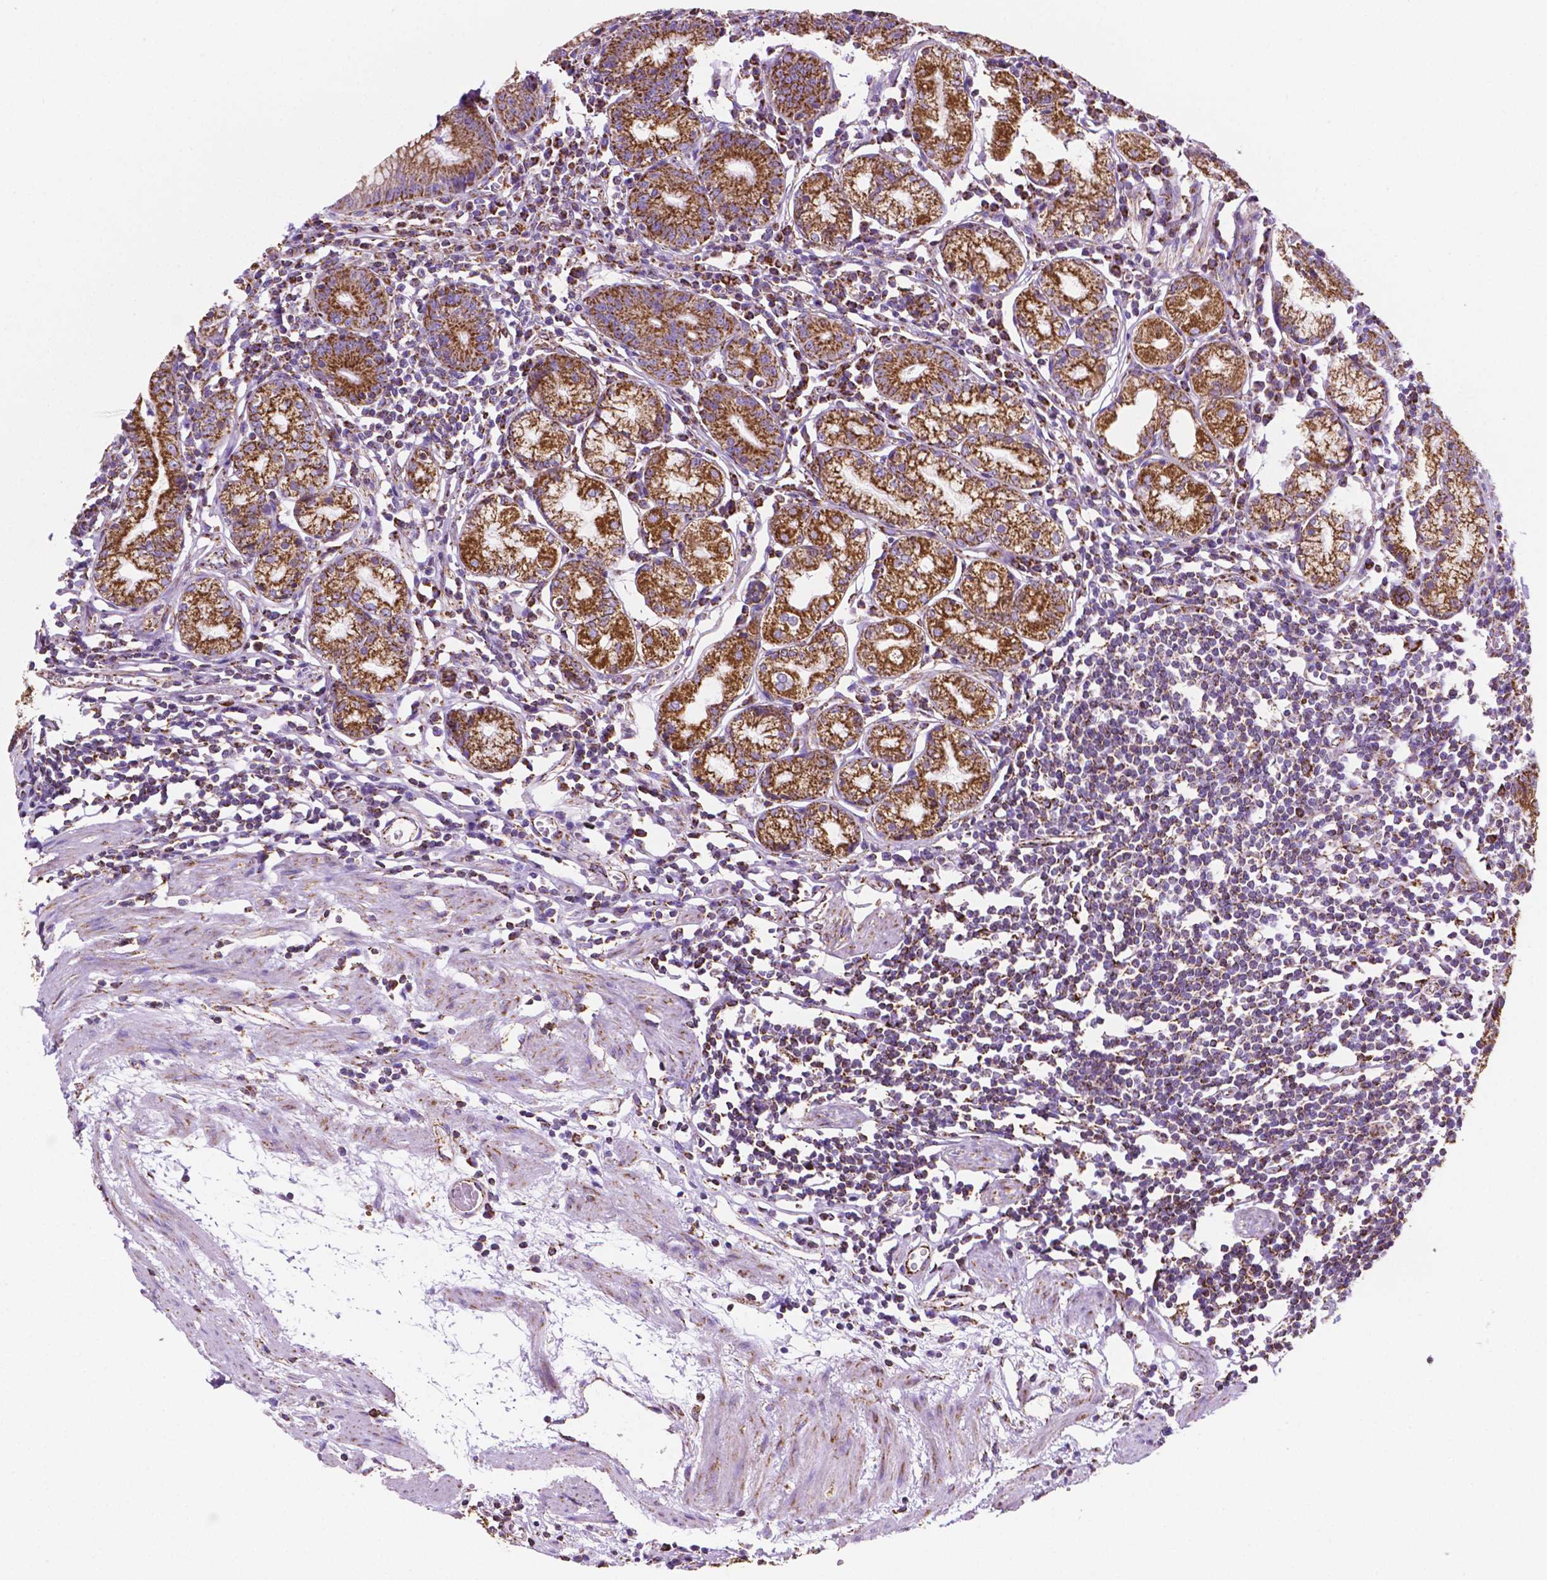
{"staining": {"intensity": "strong", "quantity": ">75%", "location": "cytoplasmic/membranous"}, "tissue": "stomach", "cell_type": "Glandular cells", "image_type": "normal", "snomed": [{"axis": "morphology", "description": "Normal tissue, NOS"}, {"axis": "topography", "description": "Stomach"}], "caption": "Immunohistochemical staining of benign human stomach displays high levels of strong cytoplasmic/membranous staining in approximately >75% of glandular cells.", "gene": "RMDN3", "patient": {"sex": "male", "age": 55}}